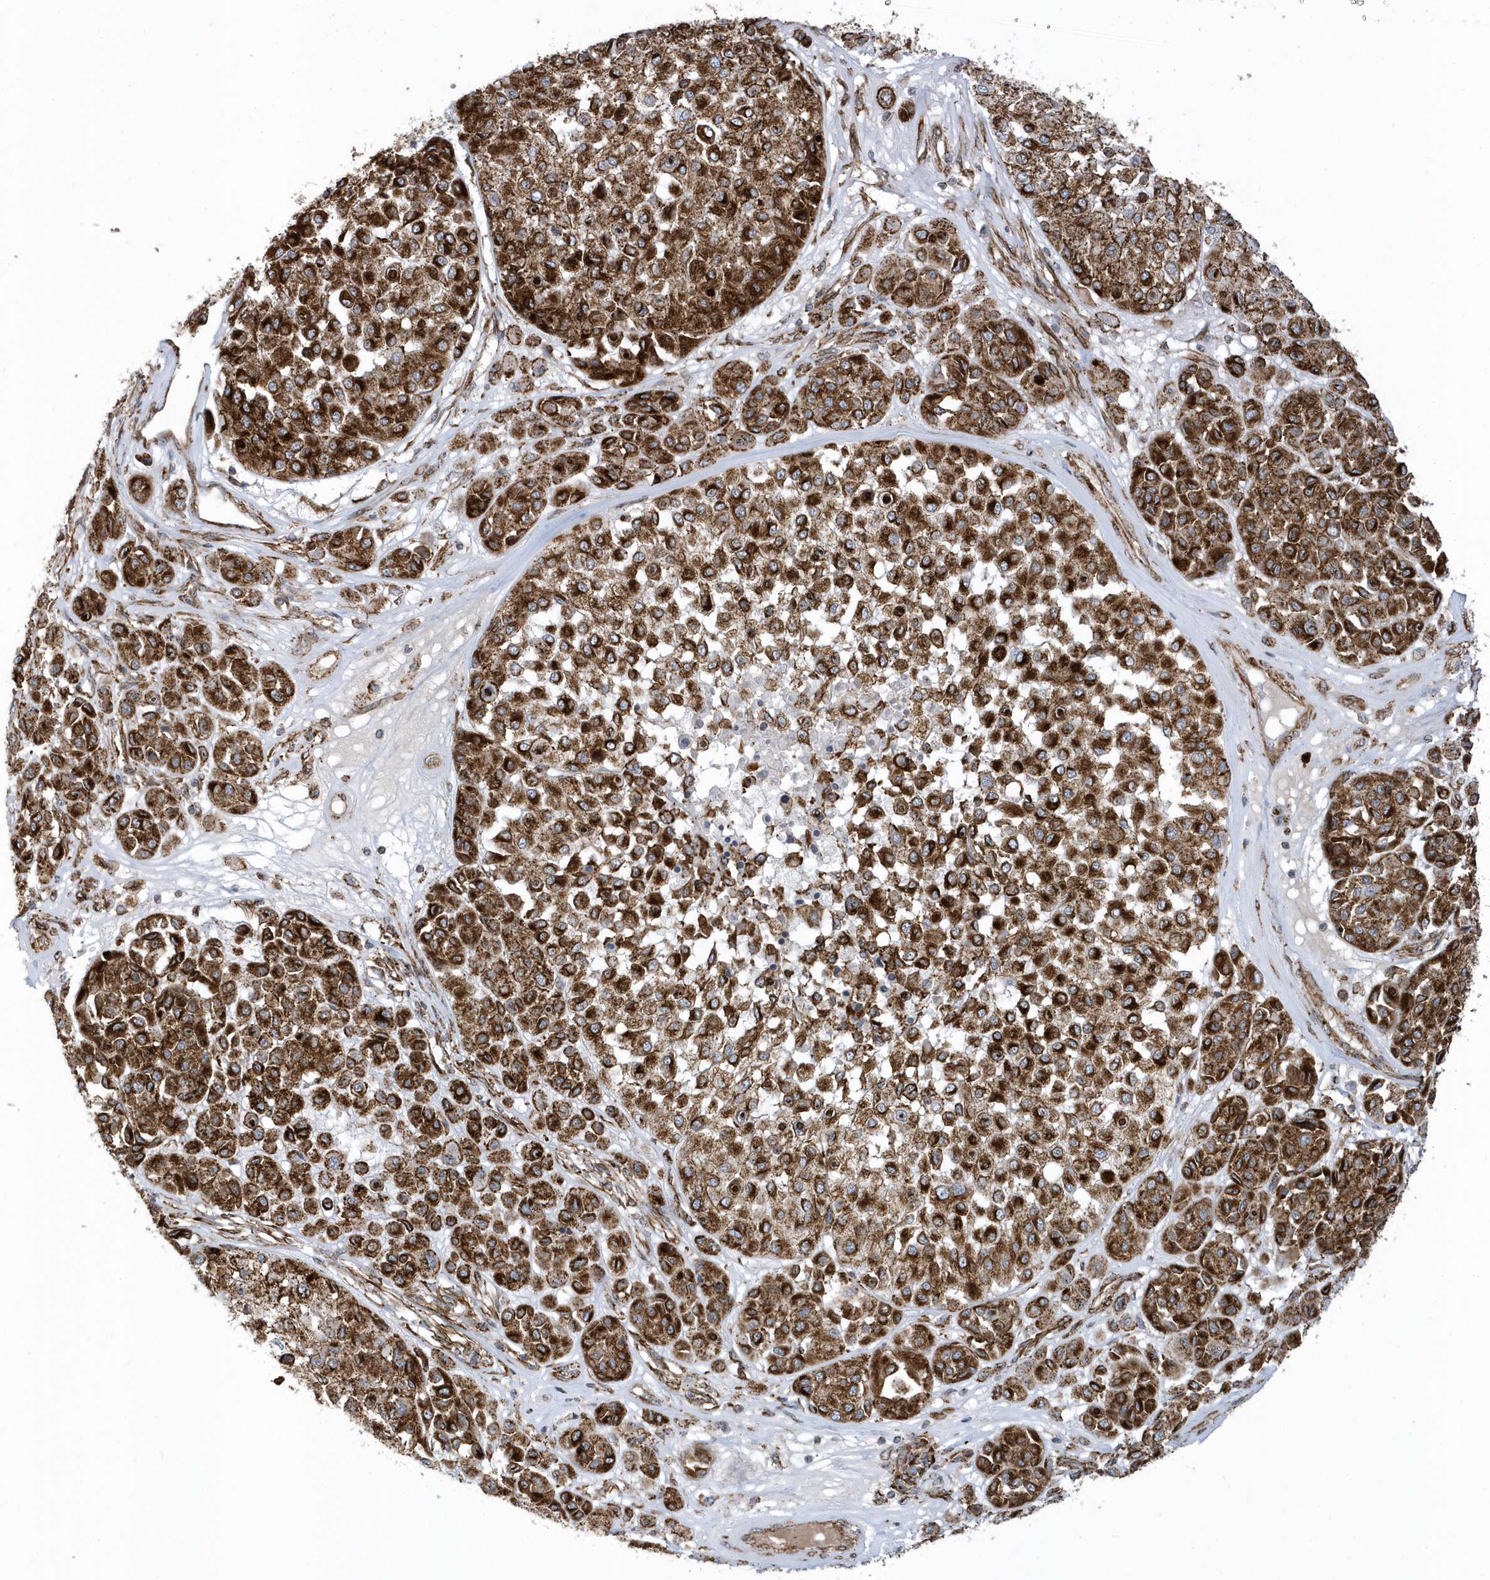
{"staining": {"intensity": "strong", "quantity": ">75%", "location": "cytoplasmic/membranous"}, "tissue": "melanoma", "cell_type": "Tumor cells", "image_type": "cancer", "snomed": [{"axis": "morphology", "description": "Malignant melanoma, Metastatic site"}, {"axis": "topography", "description": "Soft tissue"}], "caption": "This histopathology image exhibits IHC staining of human melanoma, with high strong cytoplasmic/membranous positivity in approximately >75% of tumor cells.", "gene": "HRH4", "patient": {"sex": "male", "age": 41}}